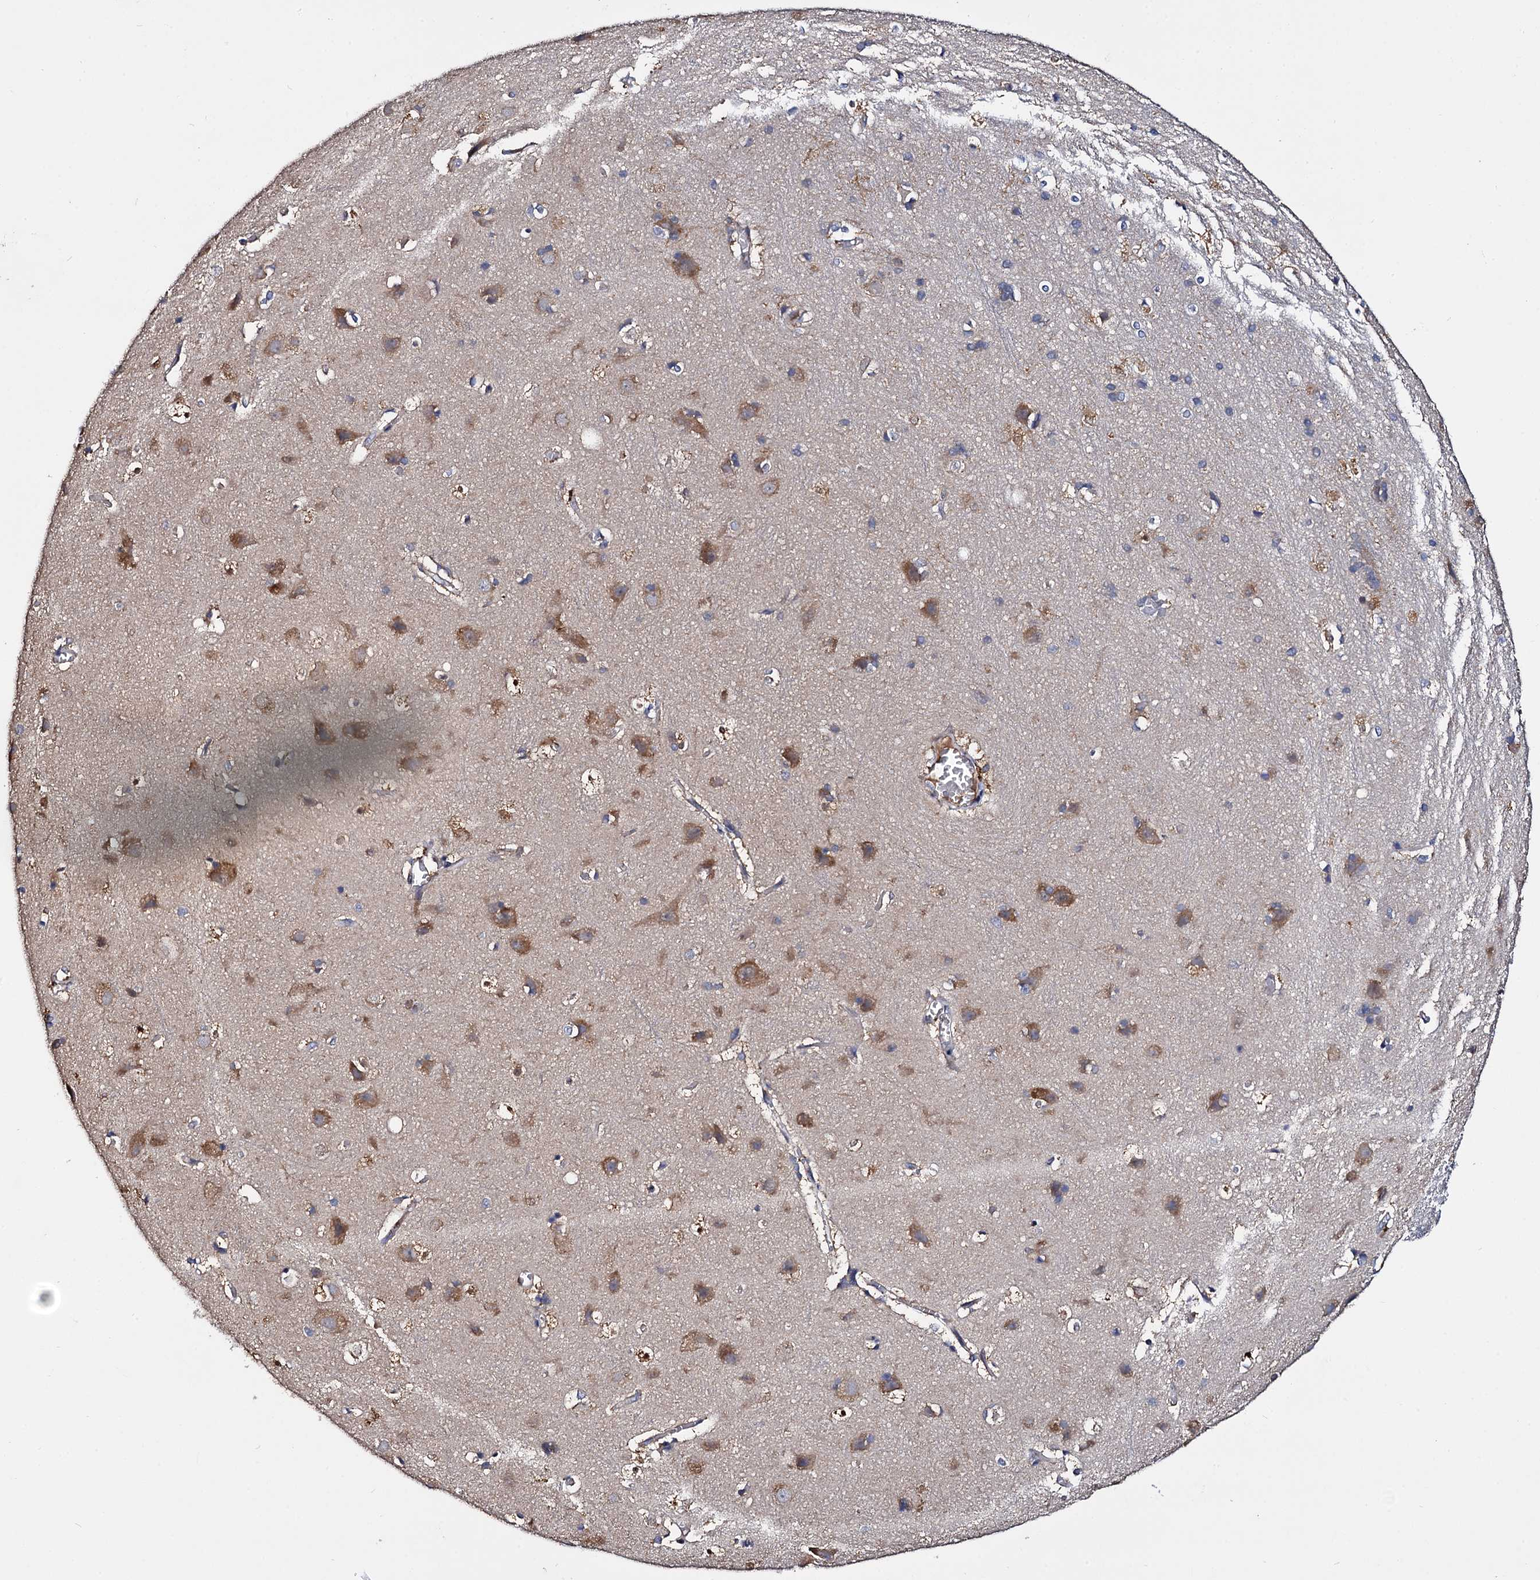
{"staining": {"intensity": "weak", "quantity": "25%-75%", "location": "cytoplasmic/membranous"}, "tissue": "cerebral cortex", "cell_type": "Endothelial cells", "image_type": "normal", "snomed": [{"axis": "morphology", "description": "Normal tissue, NOS"}, {"axis": "topography", "description": "Cerebral cortex"}], "caption": "Immunohistochemistry micrograph of unremarkable cerebral cortex: human cerebral cortex stained using IHC demonstrates low levels of weak protein expression localized specifically in the cytoplasmic/membranous of endothelial cells, appearing as a cytoplasmic/membranous brown color.", "gene": "CEP192", "patient": {"sex": "male", "age": 54}}